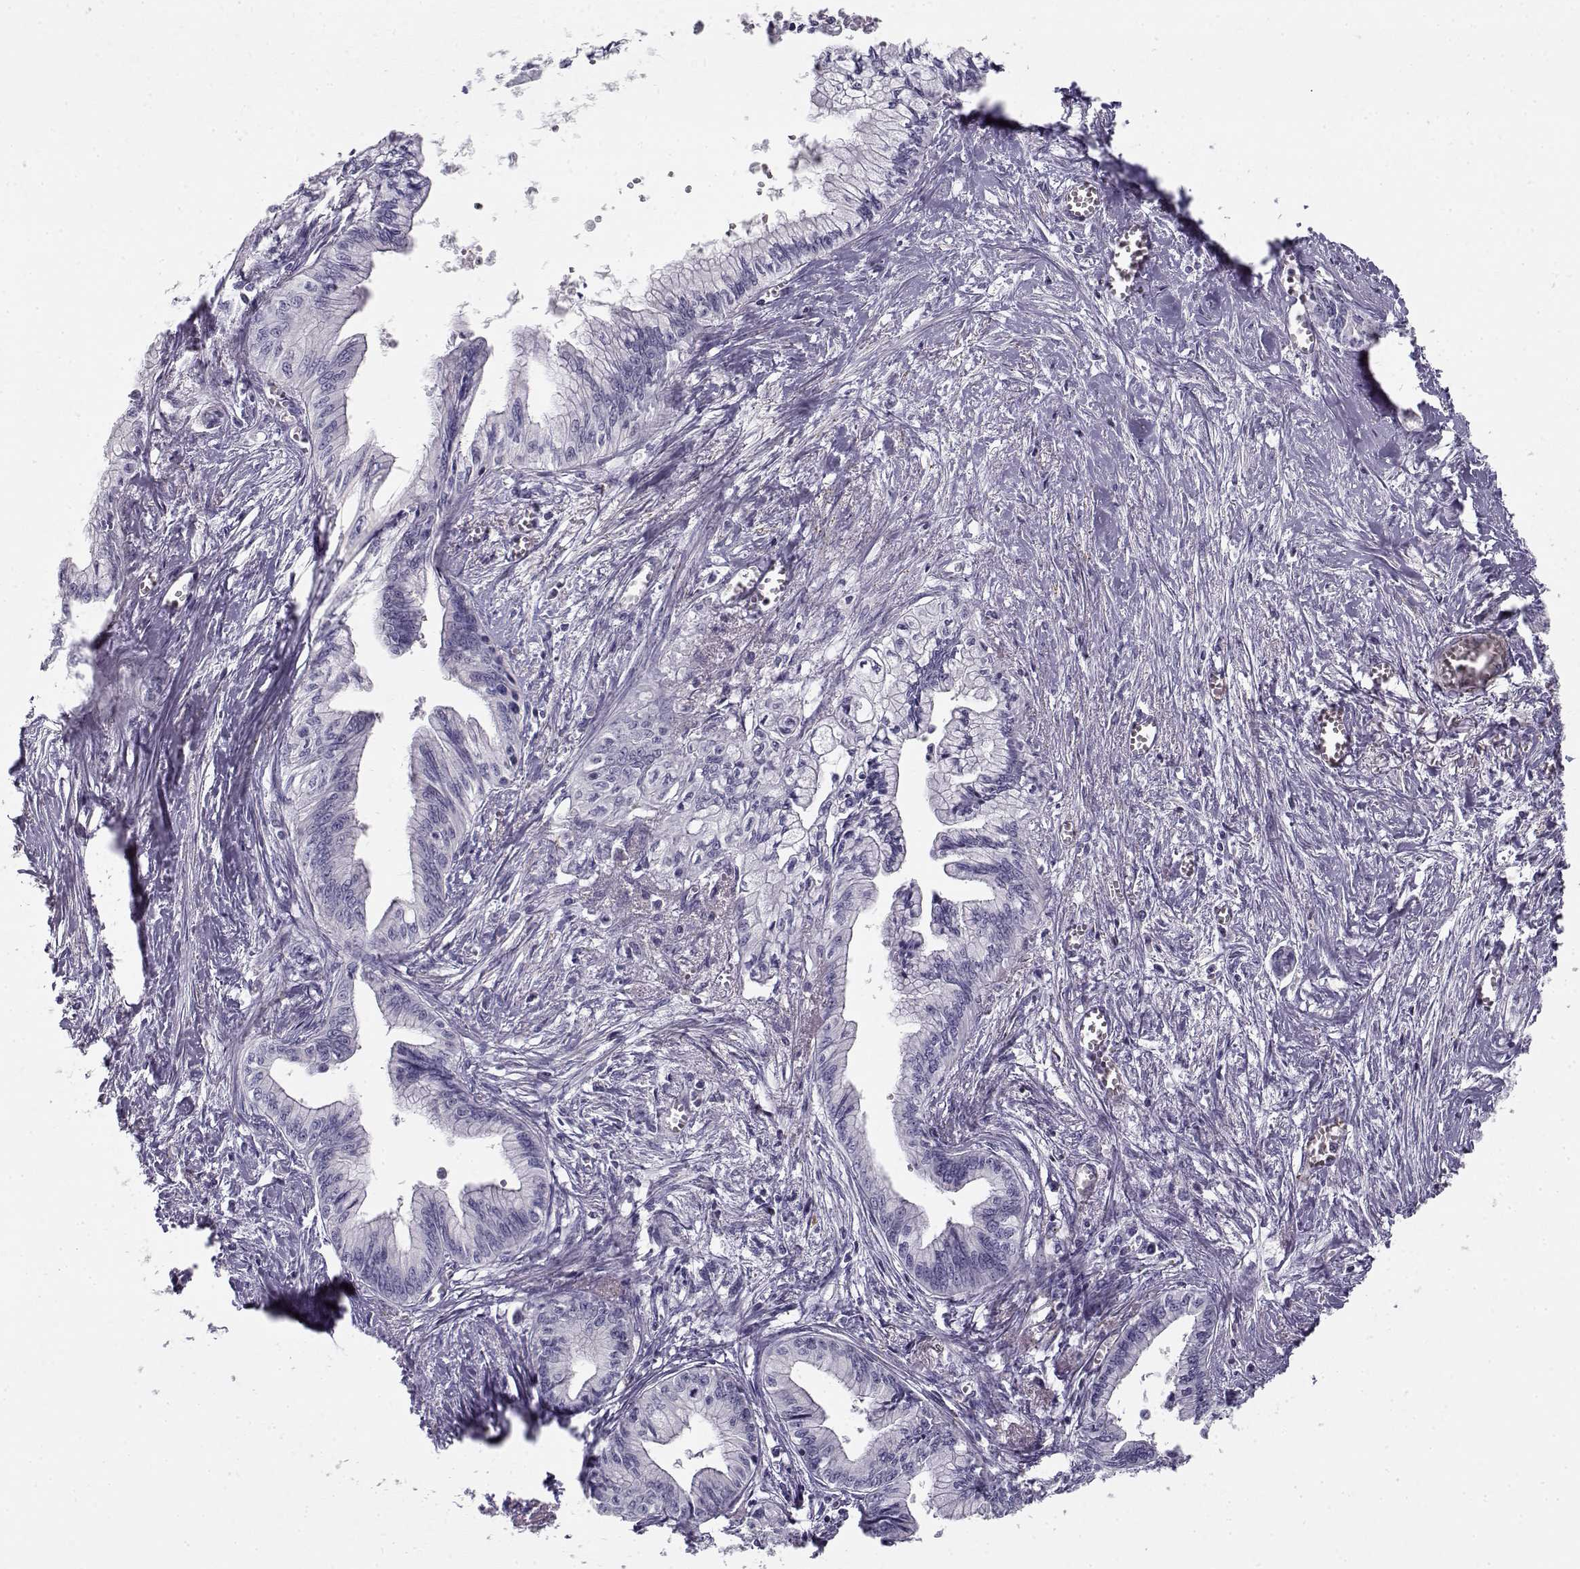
{"staining": {"intensity": "negative", "quantity": "none", "location": "none"}, "tissue": "pancreatic cancer", "cell_type": "Tumor cells", "image_type": "cancer", "snomed": [{"axis": "morphology", "description": "Adenocarcinoma, NOS"}, {"axis": "topography", "description": "Pancreas"}], "caption": "Adenocarcinoma (pancreatic) was stained to show a protein in brown. There is no significant positivity in tumor cells. (IHC, brightfield microscopy, high magnification).", "gene": "MYO1A", "patient": {"sex": "female", "age": 61}}